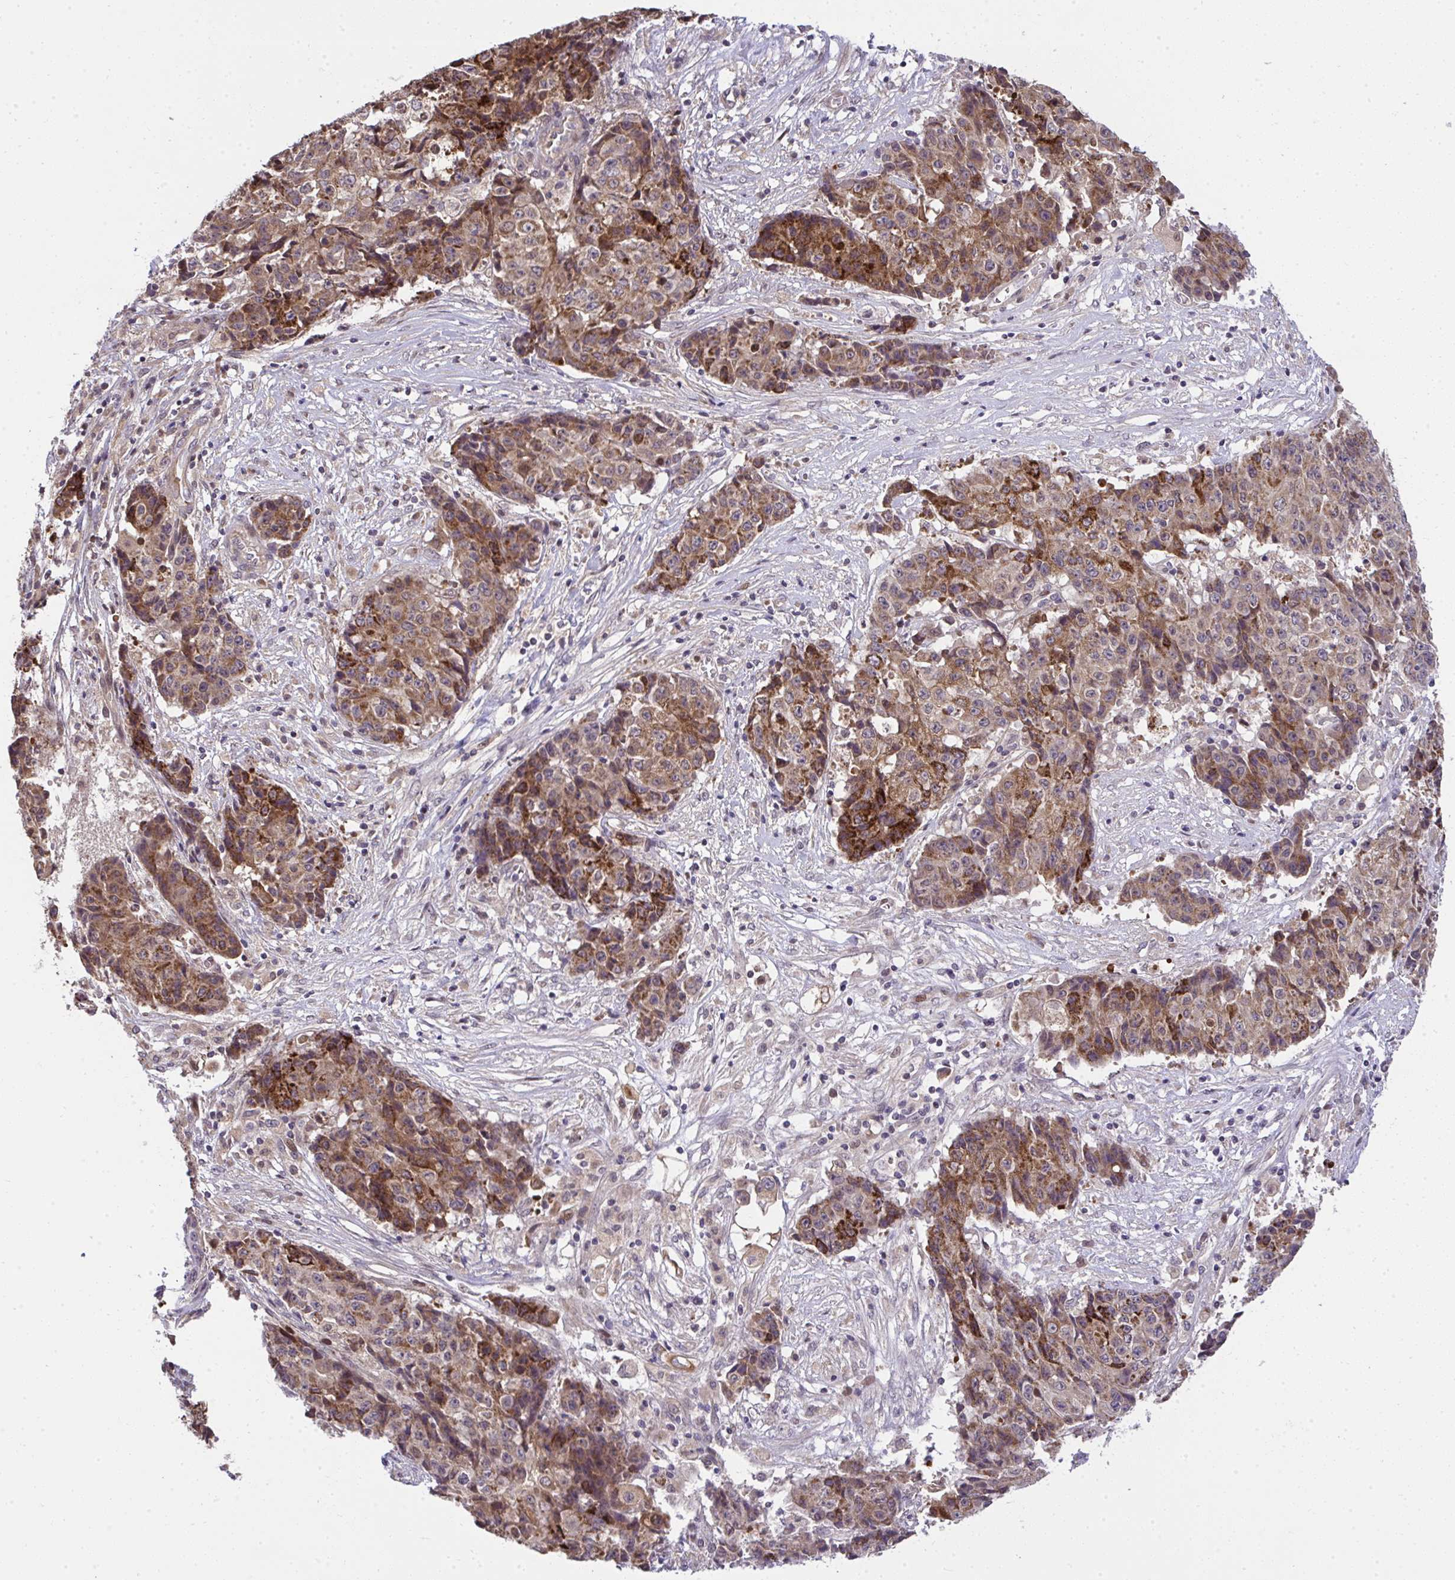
{"staining": {"intensity": "strong", "quantity": ">75%", "location": "cytoplasmic/membranous"}, "tissue": "ovarian cancer", "cell_type": "Tumor cells", "image_type": "cancer", "snomed": [{"axis": "morphology", "description": "Carcinoma, endometroid"}, {"axis": "topography", "description": "Ovary"}], "caption": "A brown stain highlights strong cytoplasmic/membranous expression of a protein in human endometroid carcinoma (ovarian) tumor cells.", "gene": "RDH14", "patient": {"sex": "female", "age": 42}}